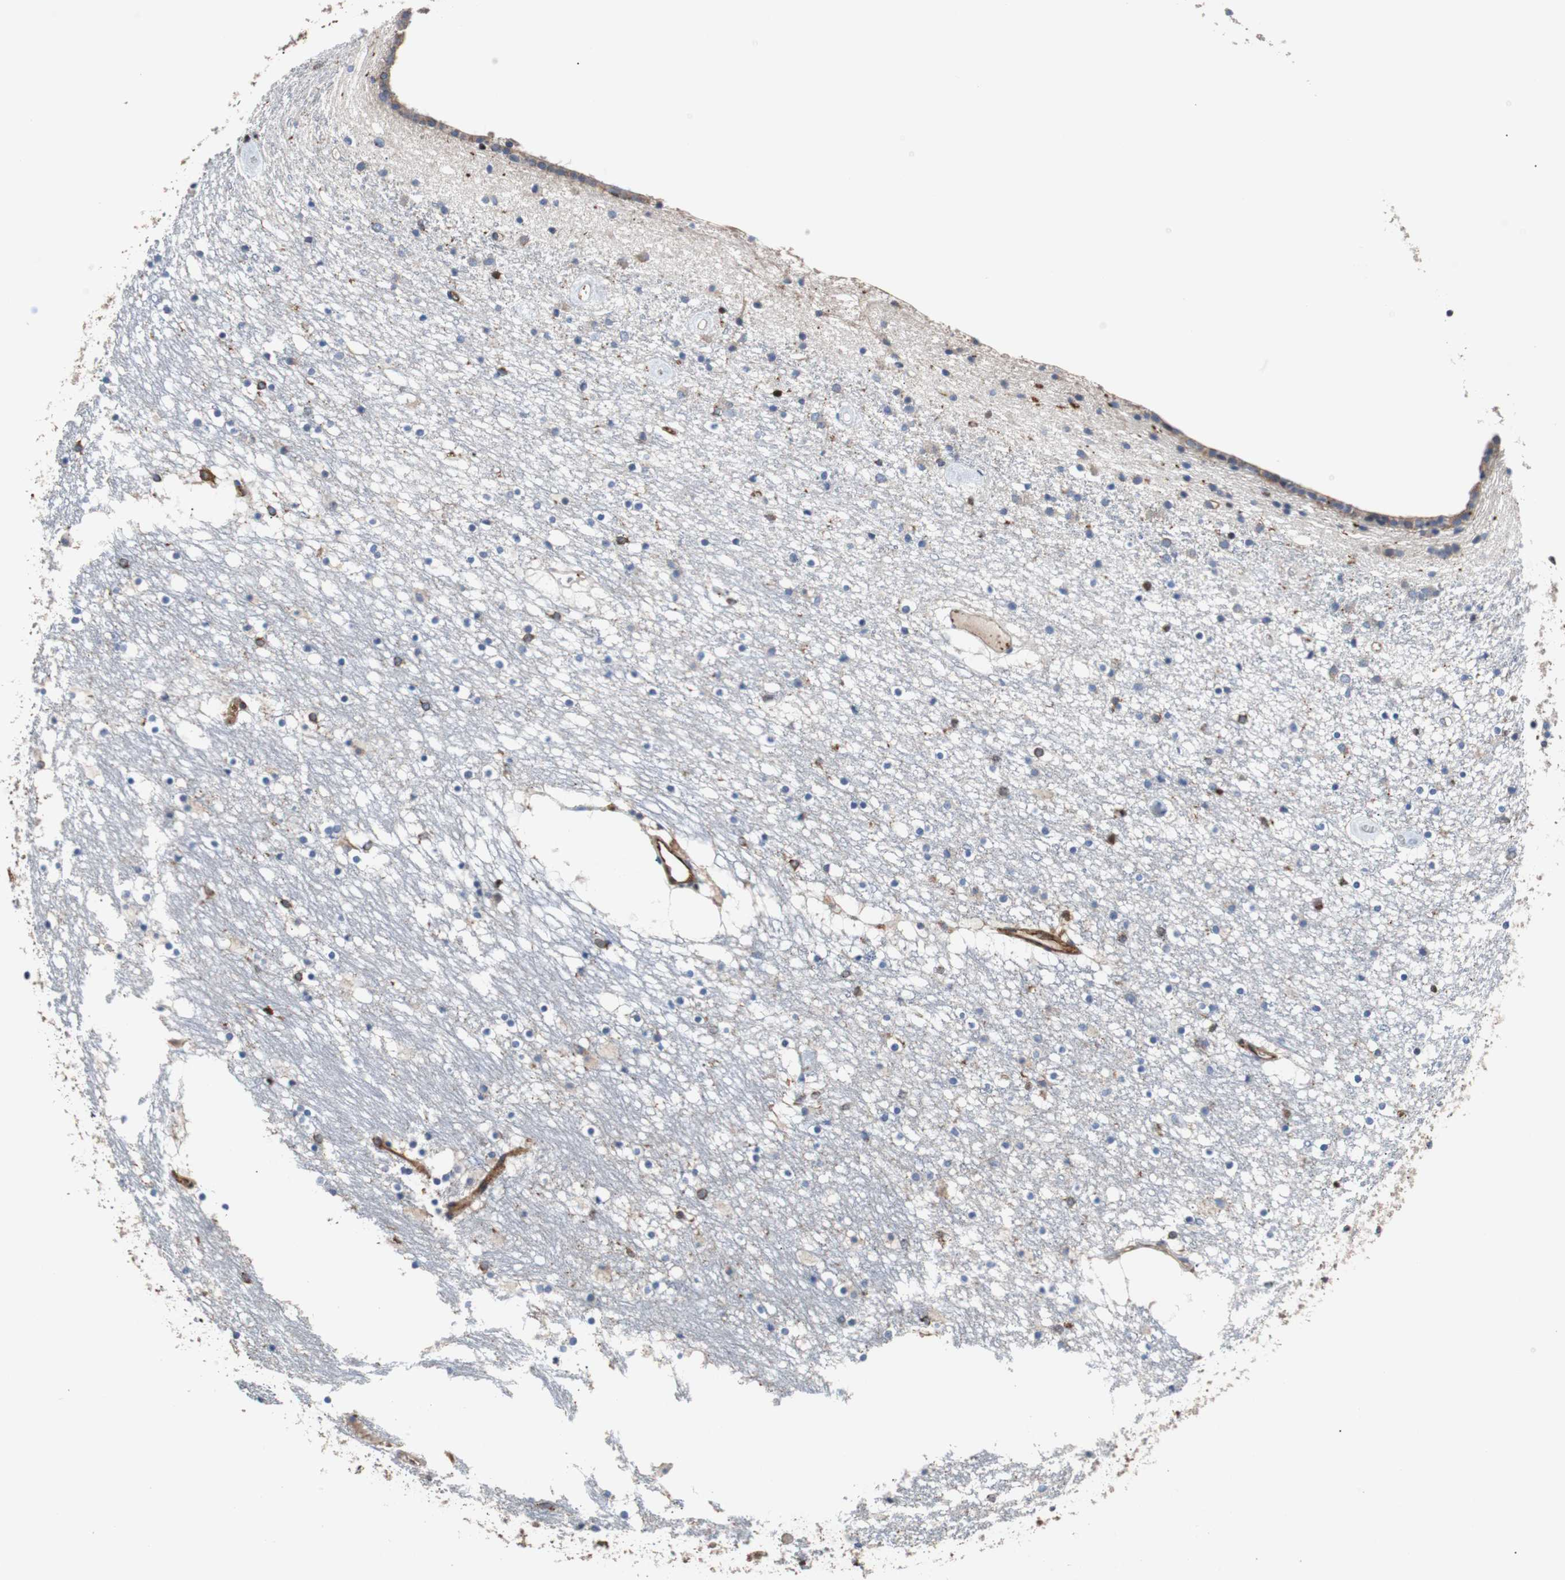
{"staining": {"intensity": "negative", "quantity": "none", "location": "none"}, "tissue": "caudate", "cell_type": "Glial cells", "image_type": "normal", "snomed": [{"axis": "morphology", "description": "Normal tissue, NOS"}, {"axis": "topography", "description": "Lateral ventricle wall"}], "caption": "The immunohistochemistry (IHC) photomicrograph has no significant positivity in glial cells of caudate. The staining is performed using DAB brown chromogen with nuclei counter-stained in using hematoxylin.", "gene": "PLCG2", "patient": {"sex": "male", "age": 45}}